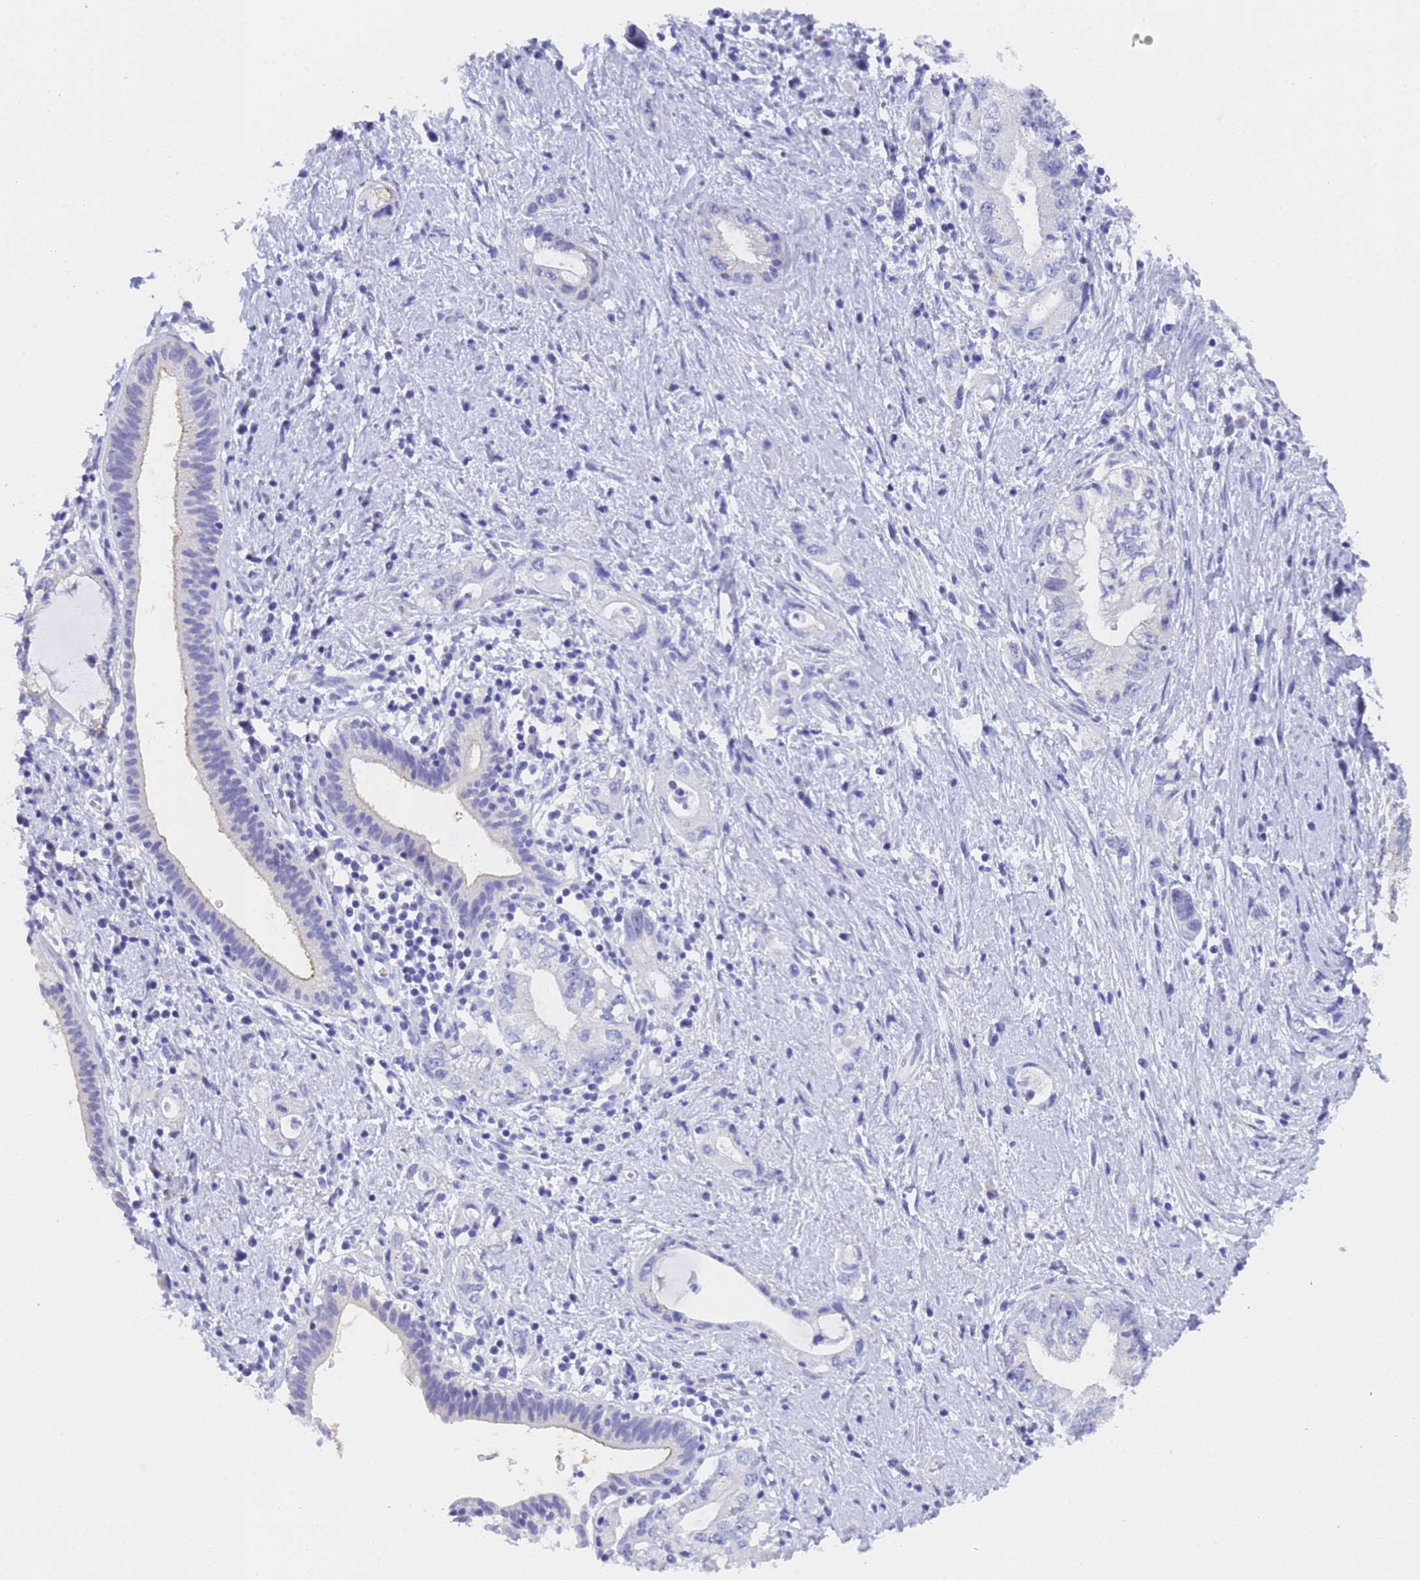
{"staining": {"intensity": "negative", "quantity": "none", "location": "none"}, "tissue": "pancreatic cancer", "cell_type": "Tumor cells", "image_type": "cancer", "snomed": [{"axis": "morphology", "description": "Adenocarcinoma, NOS"}, {"axis": "topography", "description": "Pancreas"}], "caption": "Tumor cells show no significant staining in adenocarcinoma (pancreatic).", "gene": "STATH", "patient": {"sex": "female", "age": 73}}